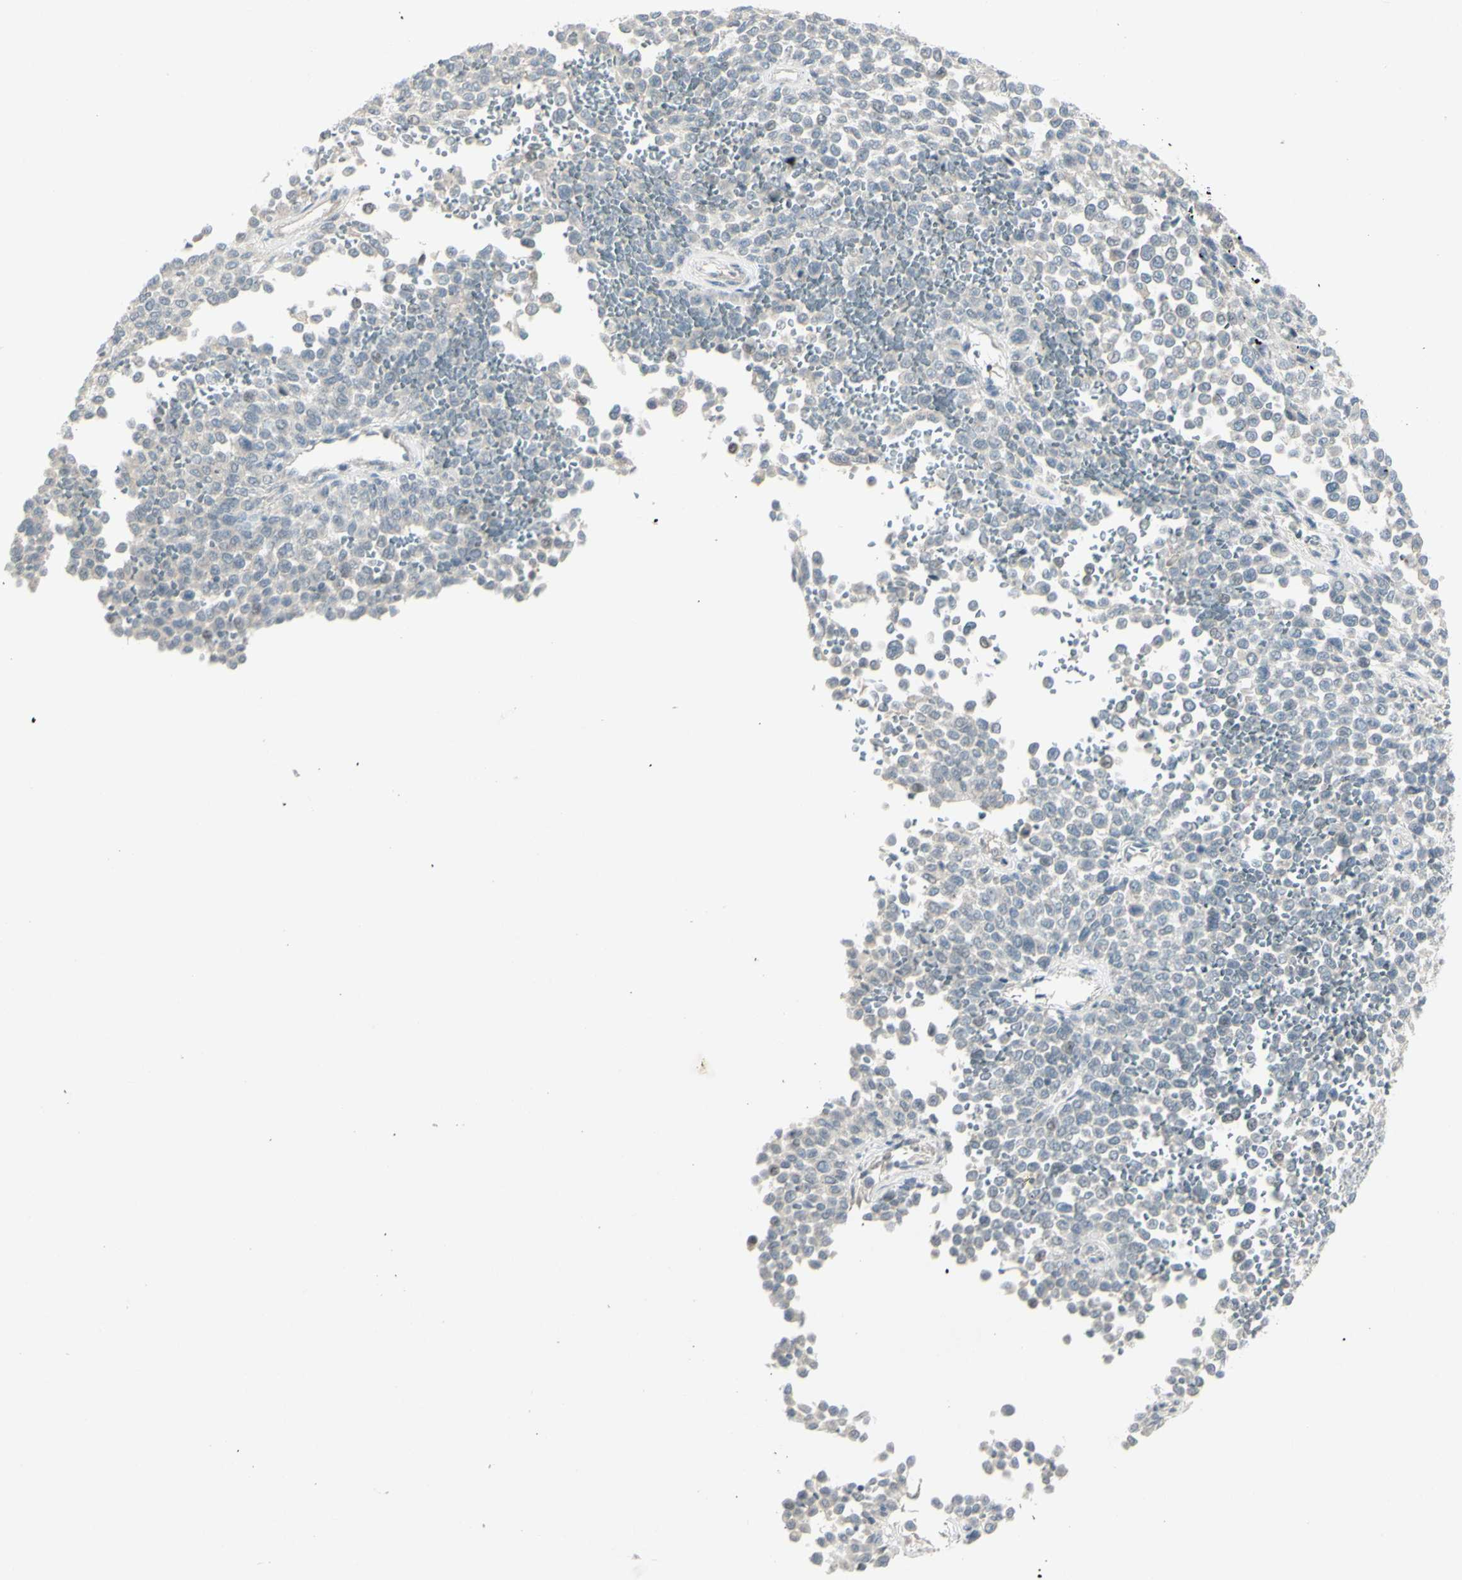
{"staining": {"intensity": "negative", "quantity": "none", "location": "none"}, "tissue": "melanoma", "cell_type": "Tumor cells", "image_type": "cancer", "snomed": [{"axis": "morphology", "description": "Malignant melanoma, Metastatic site"}, {"axis": "topography", "description": "Pancreas"}], "caption": "Tumor cells are negative for protein expression in human melanoma. The staining was performed using DAB (3,3'-diaminobenzidine) to visualize the protein expression in brown, while the nuclei were stained in blue with hematoxylin (Magnification: 20x).", "gene": "SH3GL2", "patient": {"sex": "female", "age": 30}}